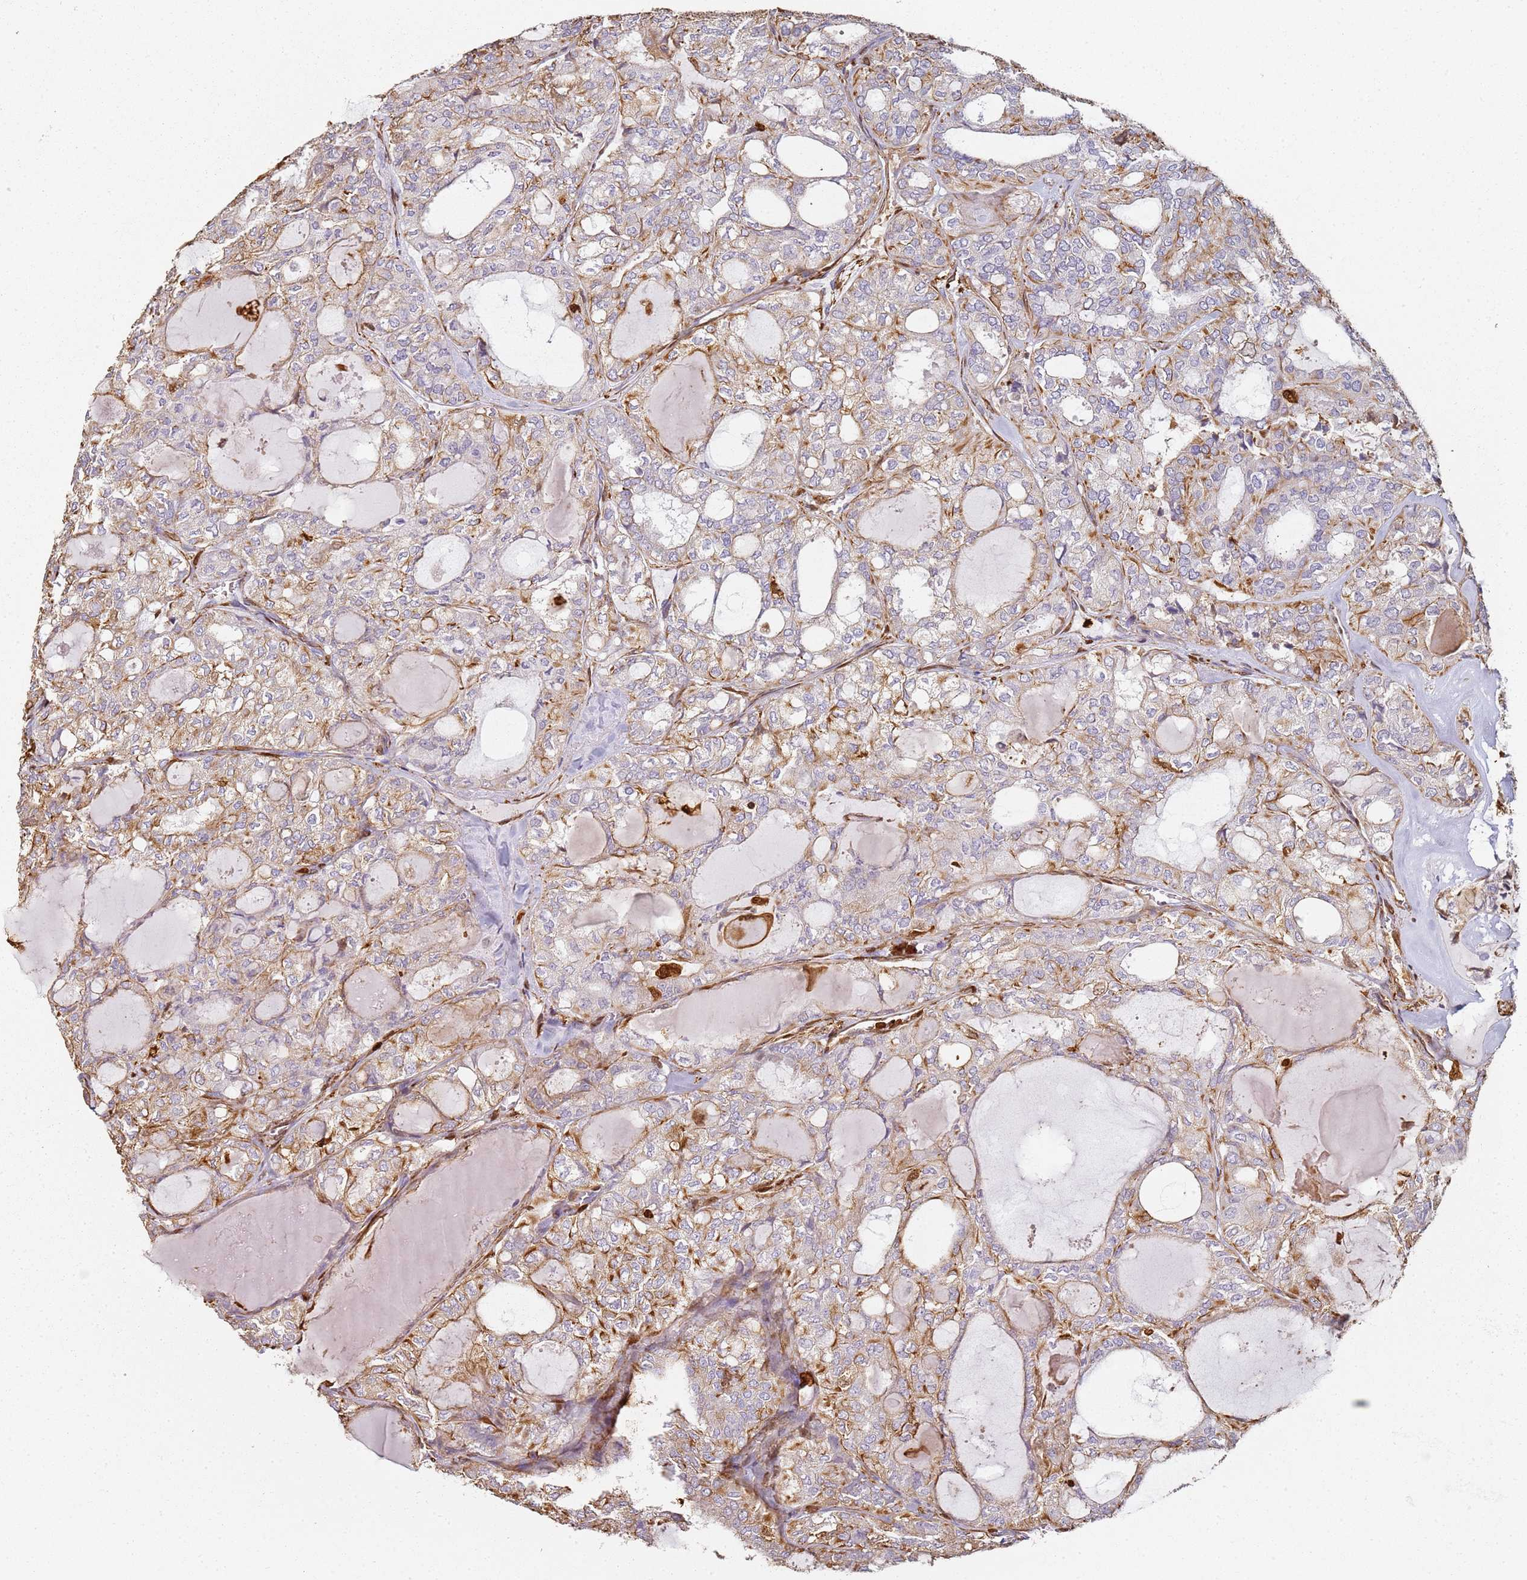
{"staining": {"intensity": "moderate", "quantity": "<25%", "location": "cytoplasmic/membranous"}, "tissue": "thyroid cancer", "cell_type": "Tumor cells", "image_type": "cancer", "snomed": [{"axis": "morphology", "description": "Follicular adenoma carcinoma, NOS"}, {"axis": "topography", "description": "Thyroid gland"}], "caption": "Immunohistochemical staining of thyroid cancer reveals low levels of moderate cytoplasmic/membranous protein expression in about <25% of tumor cells.", "gene": "S100A4", "patient": {"sex": "male", "age": 75}}